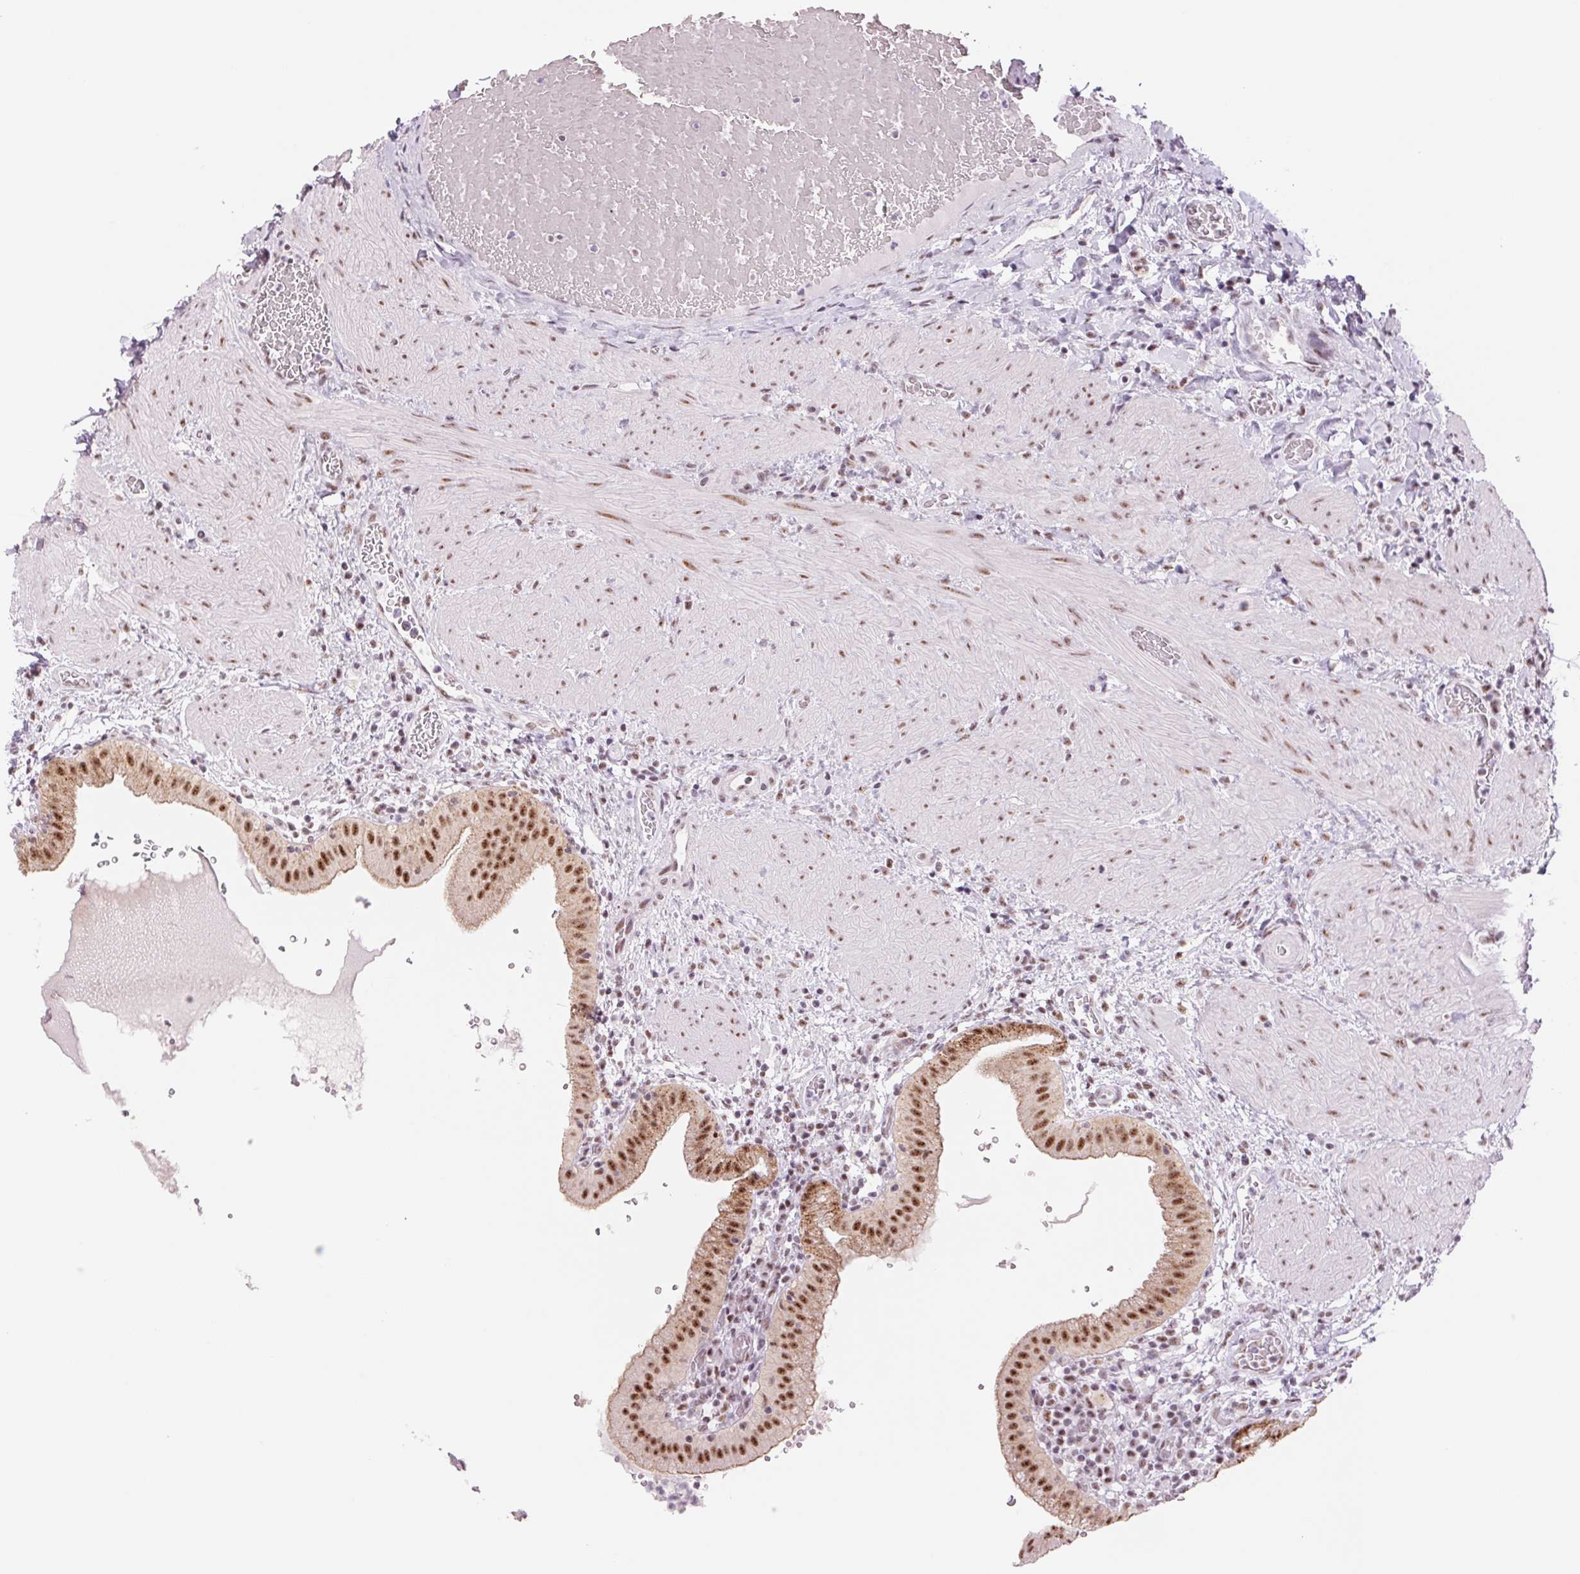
{"staining": {"intensity": "strong", "quantity": ">75%", "location": "cytoplasmic/membranous,nuclear"}, "tissue": "gallbladder", "cell_type": "Glandular cells", "image_type": "normal", "snomed": [{"axis": "morphology", "description": "Normal tissue, NOS"}, {"axis": "topography", "description": "Gallbladder"}], "caption": "Immunohistochemistry (IHC) of unremarkable gallbladder shows high levels of strong cytoplasmic/membranous,nuclear staining in about >75% of glandular cells. The staining was performed using DAB to visualize the protein expression in brown, while the nuclei were stained in blue with hematoxylin (Magnification: 20x).", "gene": "ZC3H14", "patient": {"sex": "male", "age": 26}}